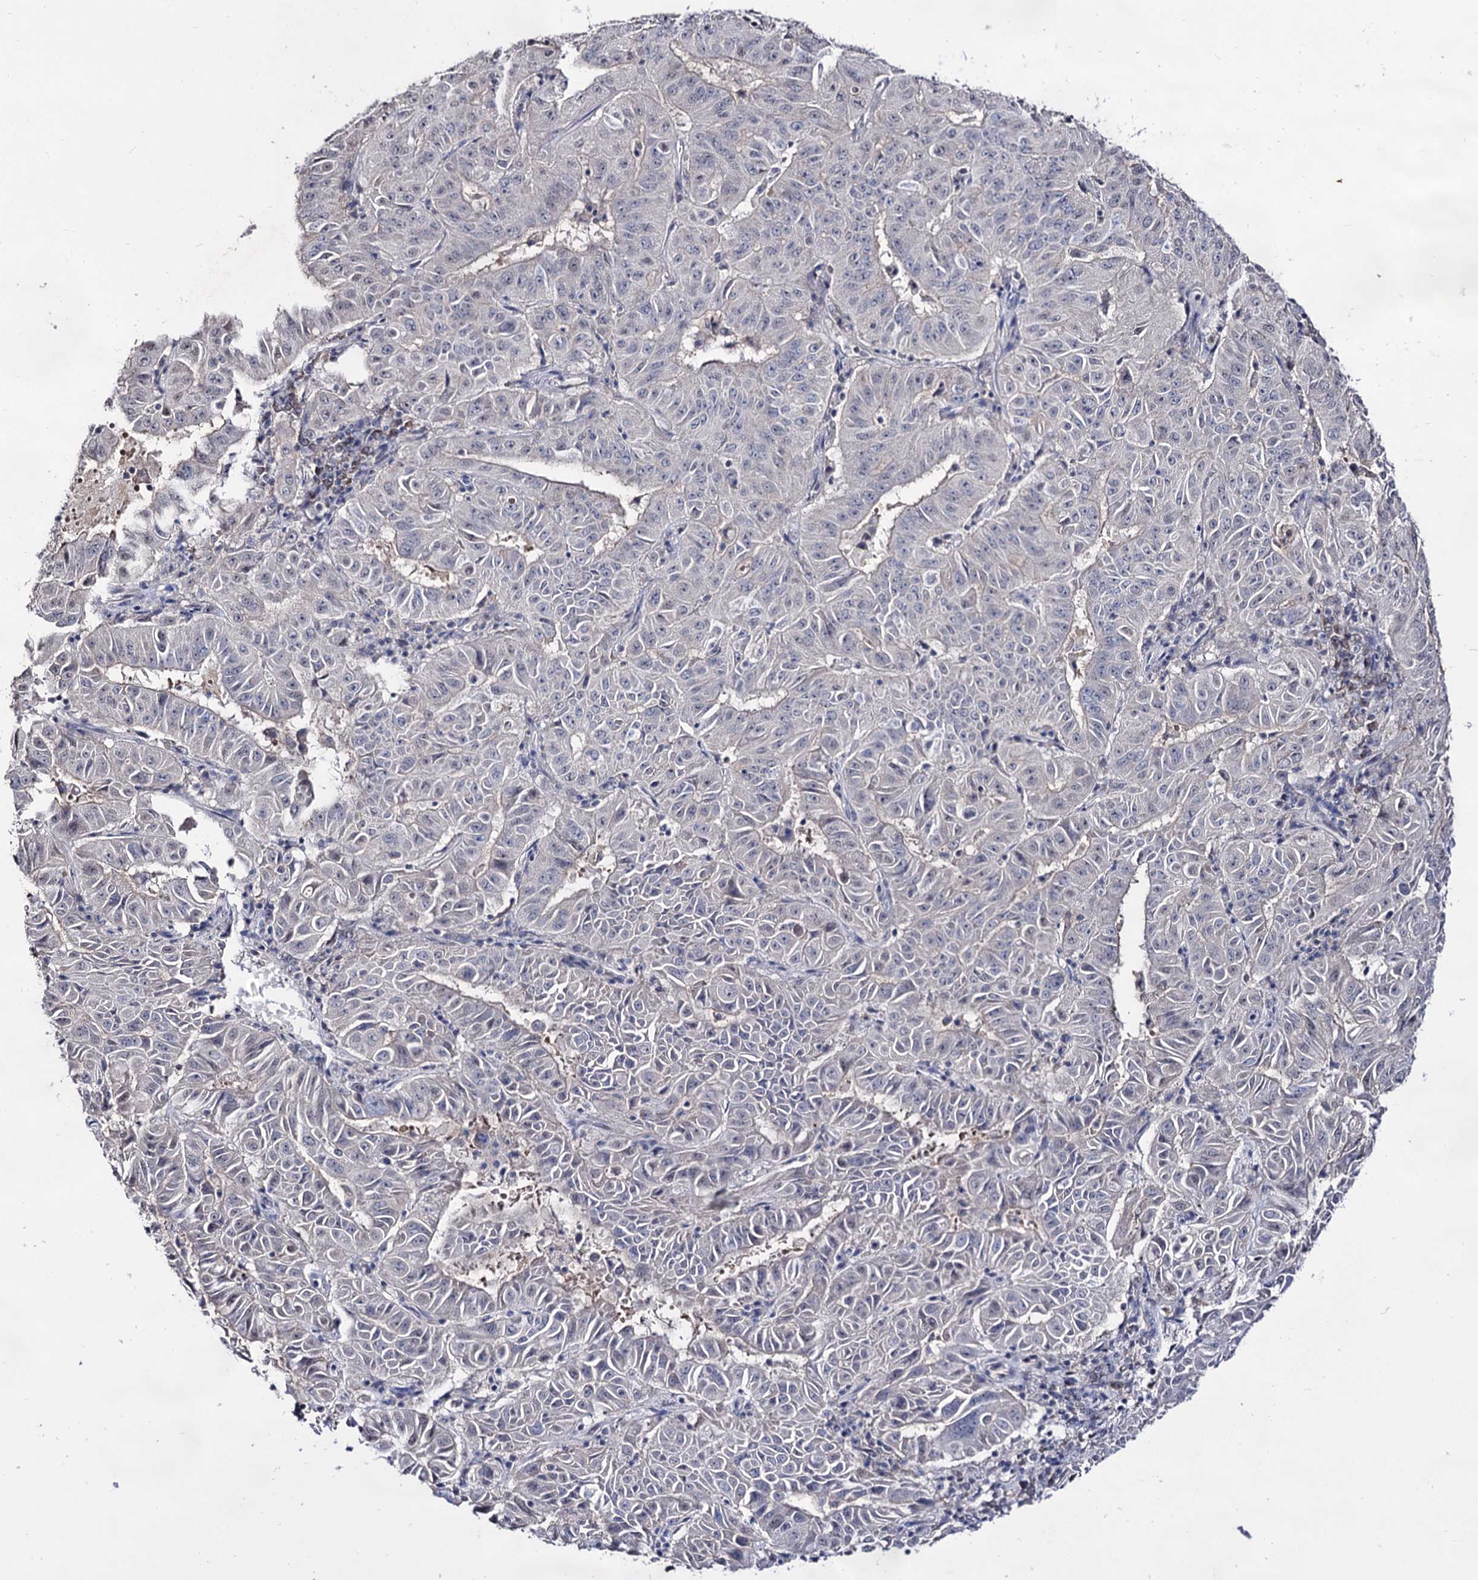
{"staining": {"intensity": "negative", "quantity": "none", "location": "none"}, "tissue": "pancreatic cancer", "cell_type": "Tumor cells", "image_type": "cancer", "snomed": [{"axis": "morphology", "description": "Adenocarcinoma, NOS"}, {"axis": "topography", "description": "Pancreas"}], "caption": "DAB immunohistochemical staining of human pancreatic cancer exhibits no significant staining in tumor cells. (Stains: DAB (3,3'-diaminobenzidine) immunohistochemistry with hematoxylin counter stain, Microscopy: brightfield microscopy at high magnification).", "gene": "ARFIP2", "patient": {"sex": "male", "age": 63}}